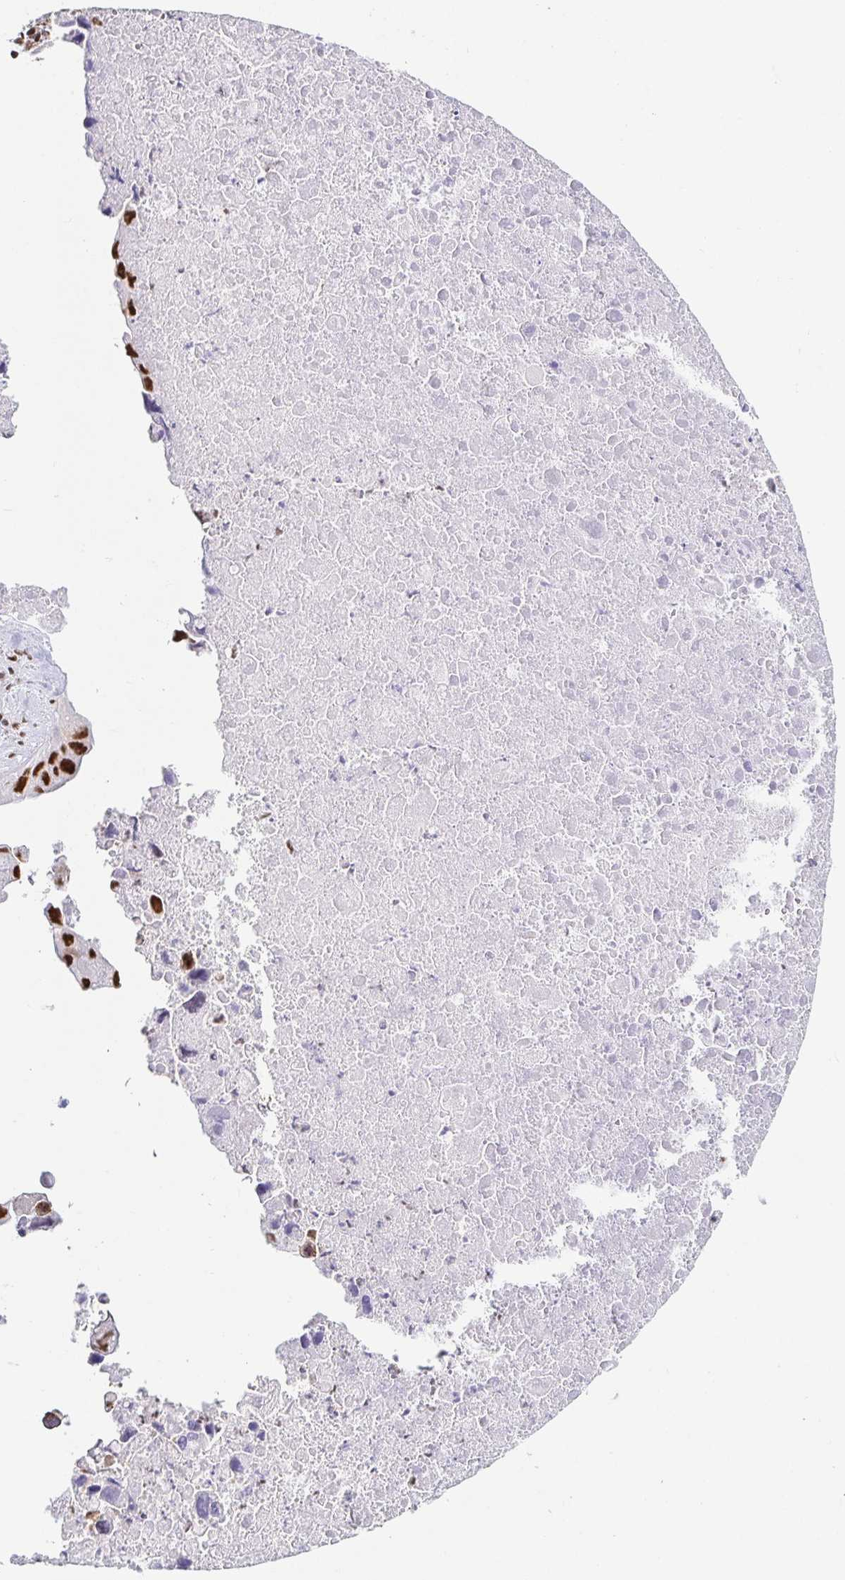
{"staining": {"intensity": "strong", "quantity": ">75%", "location": "nuclear"}, "tissue": "lung cancer", "cell_type": "Tumor cells", "image_type": "cancer", "snomed": [{"axis": "morphology", "description": "Adenocarcinoma, NOS"}, {"axis": "topography", "description": "Lymph node"}, {"axis": "topography", "description": "Lung"}], "caption": "A brown stain labels strong nuclear staining of a protein in human lung cancer (adenocarcinoma) tumor cells.", "gene": "EWSR1", "patient": {"sex": "male", "age": 64}}